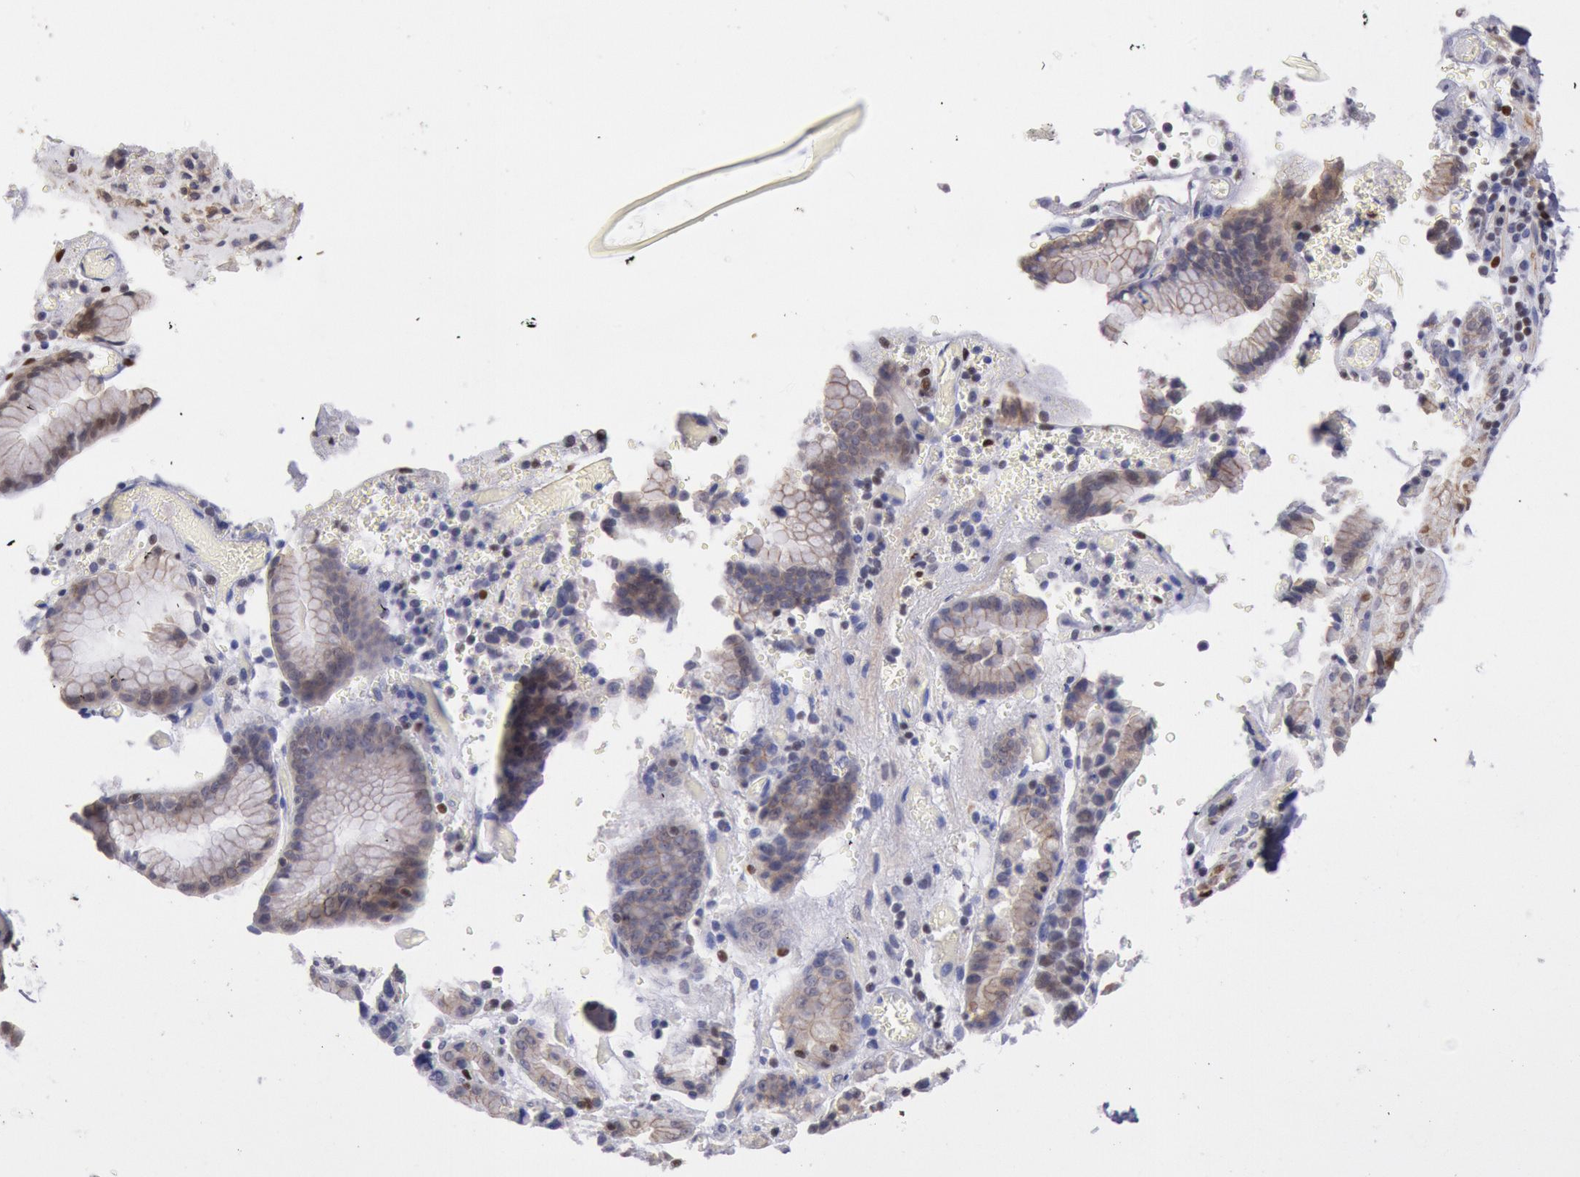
{"staining": {"intensity": "negative", "quantity": "none", "location": "none"}, "tissue": "stomach cancer", "cell_type": "Tumor cells", "image_type": "cancer", "snomed": [{"axis": "morphology", "description": "Adenocarcinoma, NOS"}, {"axis": "topography", "description": "Stomach, upper"}], "caption": "Immunohistochemistry photomicrograph of neoplastic tissue: human stomach cancer stained with DAB displays no significant protein positivity in tumor cells.", "gene": "RPS6KA5", "patient": {"sex": "male", "age": 71}}